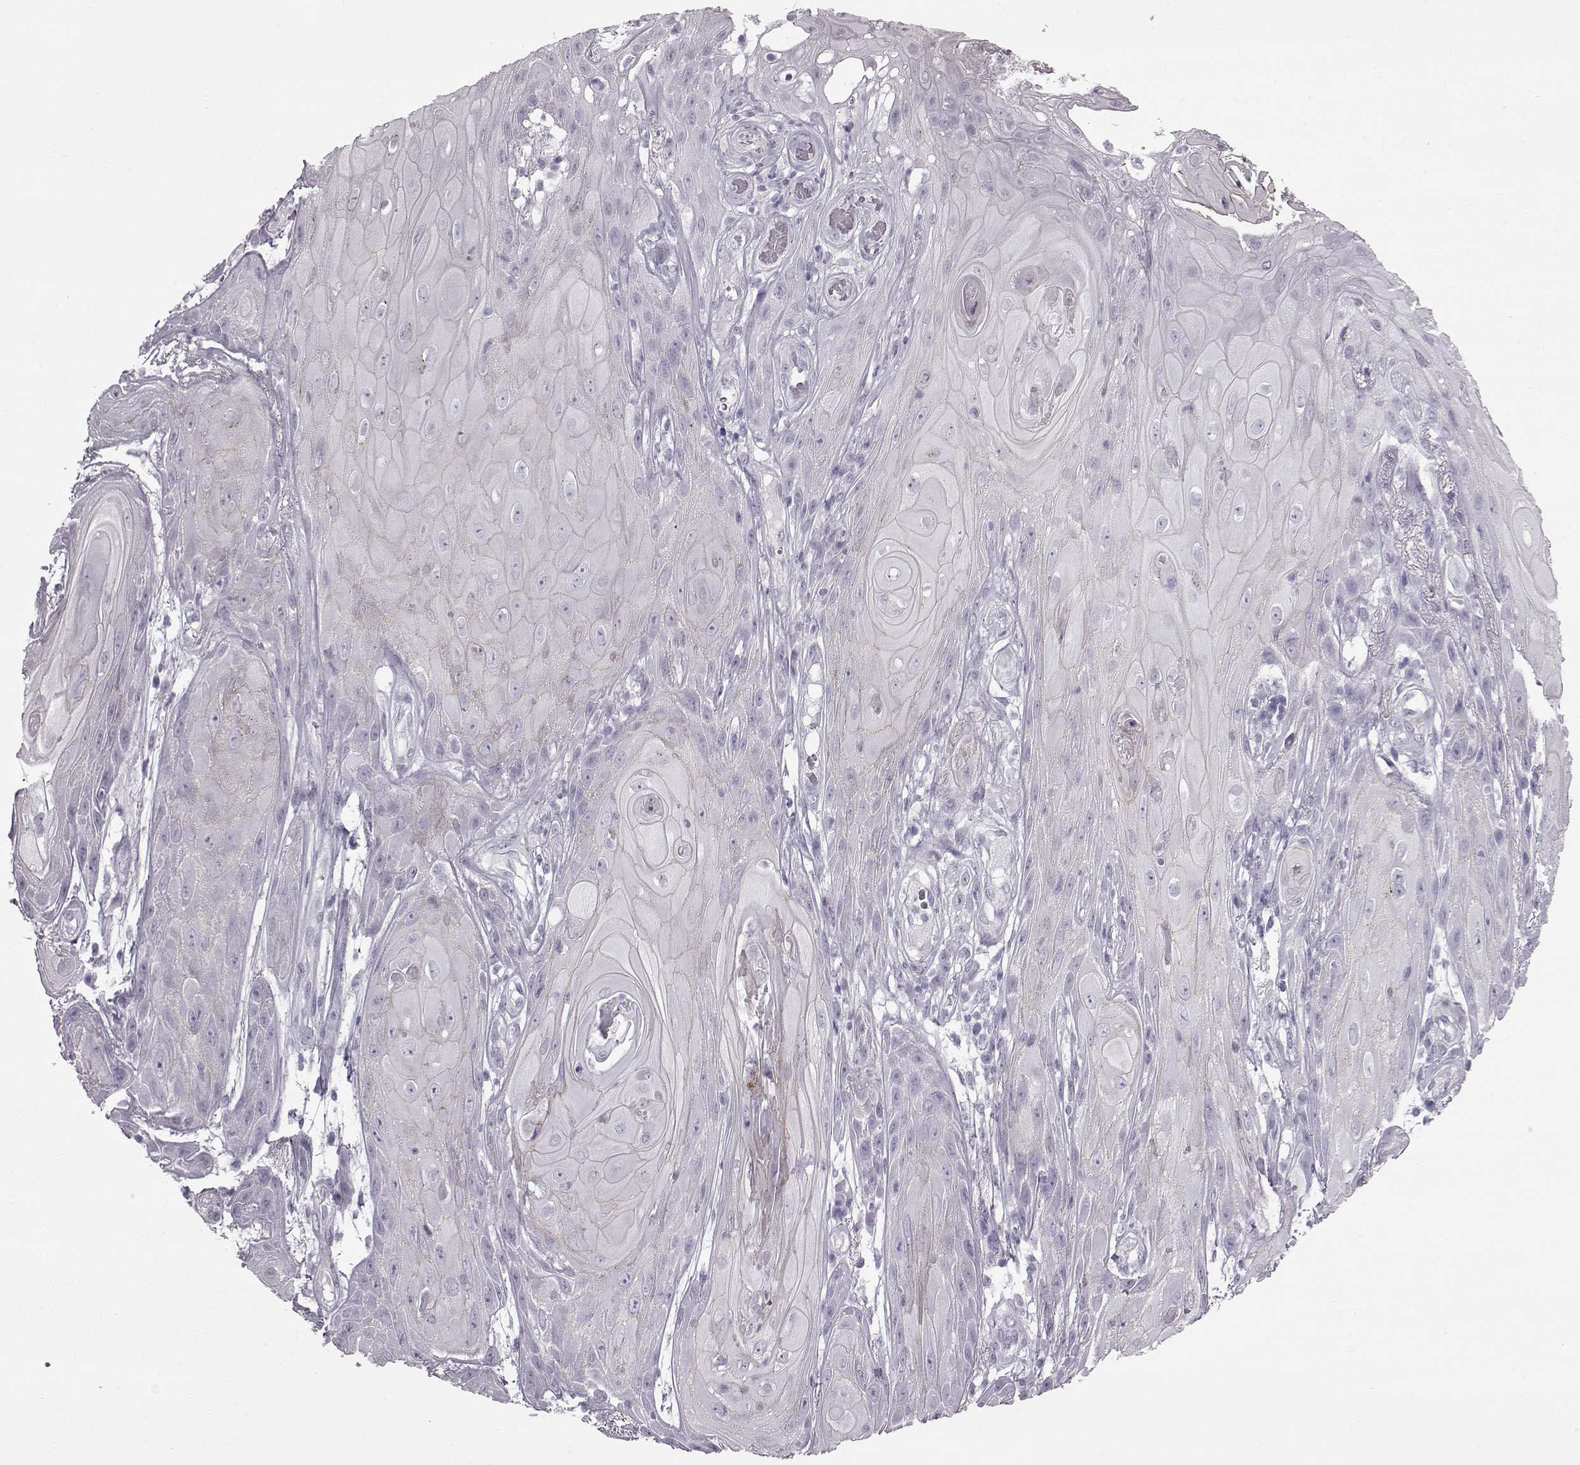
{"staining": {"intensity": "negative", "quantity": "none", "location": "none"}, "tissue": "skin cancer", "cell_type": "Tumor cells", "image_type": "cancer", "snomed": [{"axis": "morphology", "description": "Squamous cell carcinoma, NOS"}, {"axis": "topography", "description": "Skin"}], "caption": "Immunohistochemical staining of skin cancer (squamous cell carcinoma) displays no significant staining in tumor cells.", "gene": "SLC28A2", "patient": {"sex": "male", "age": 62}}